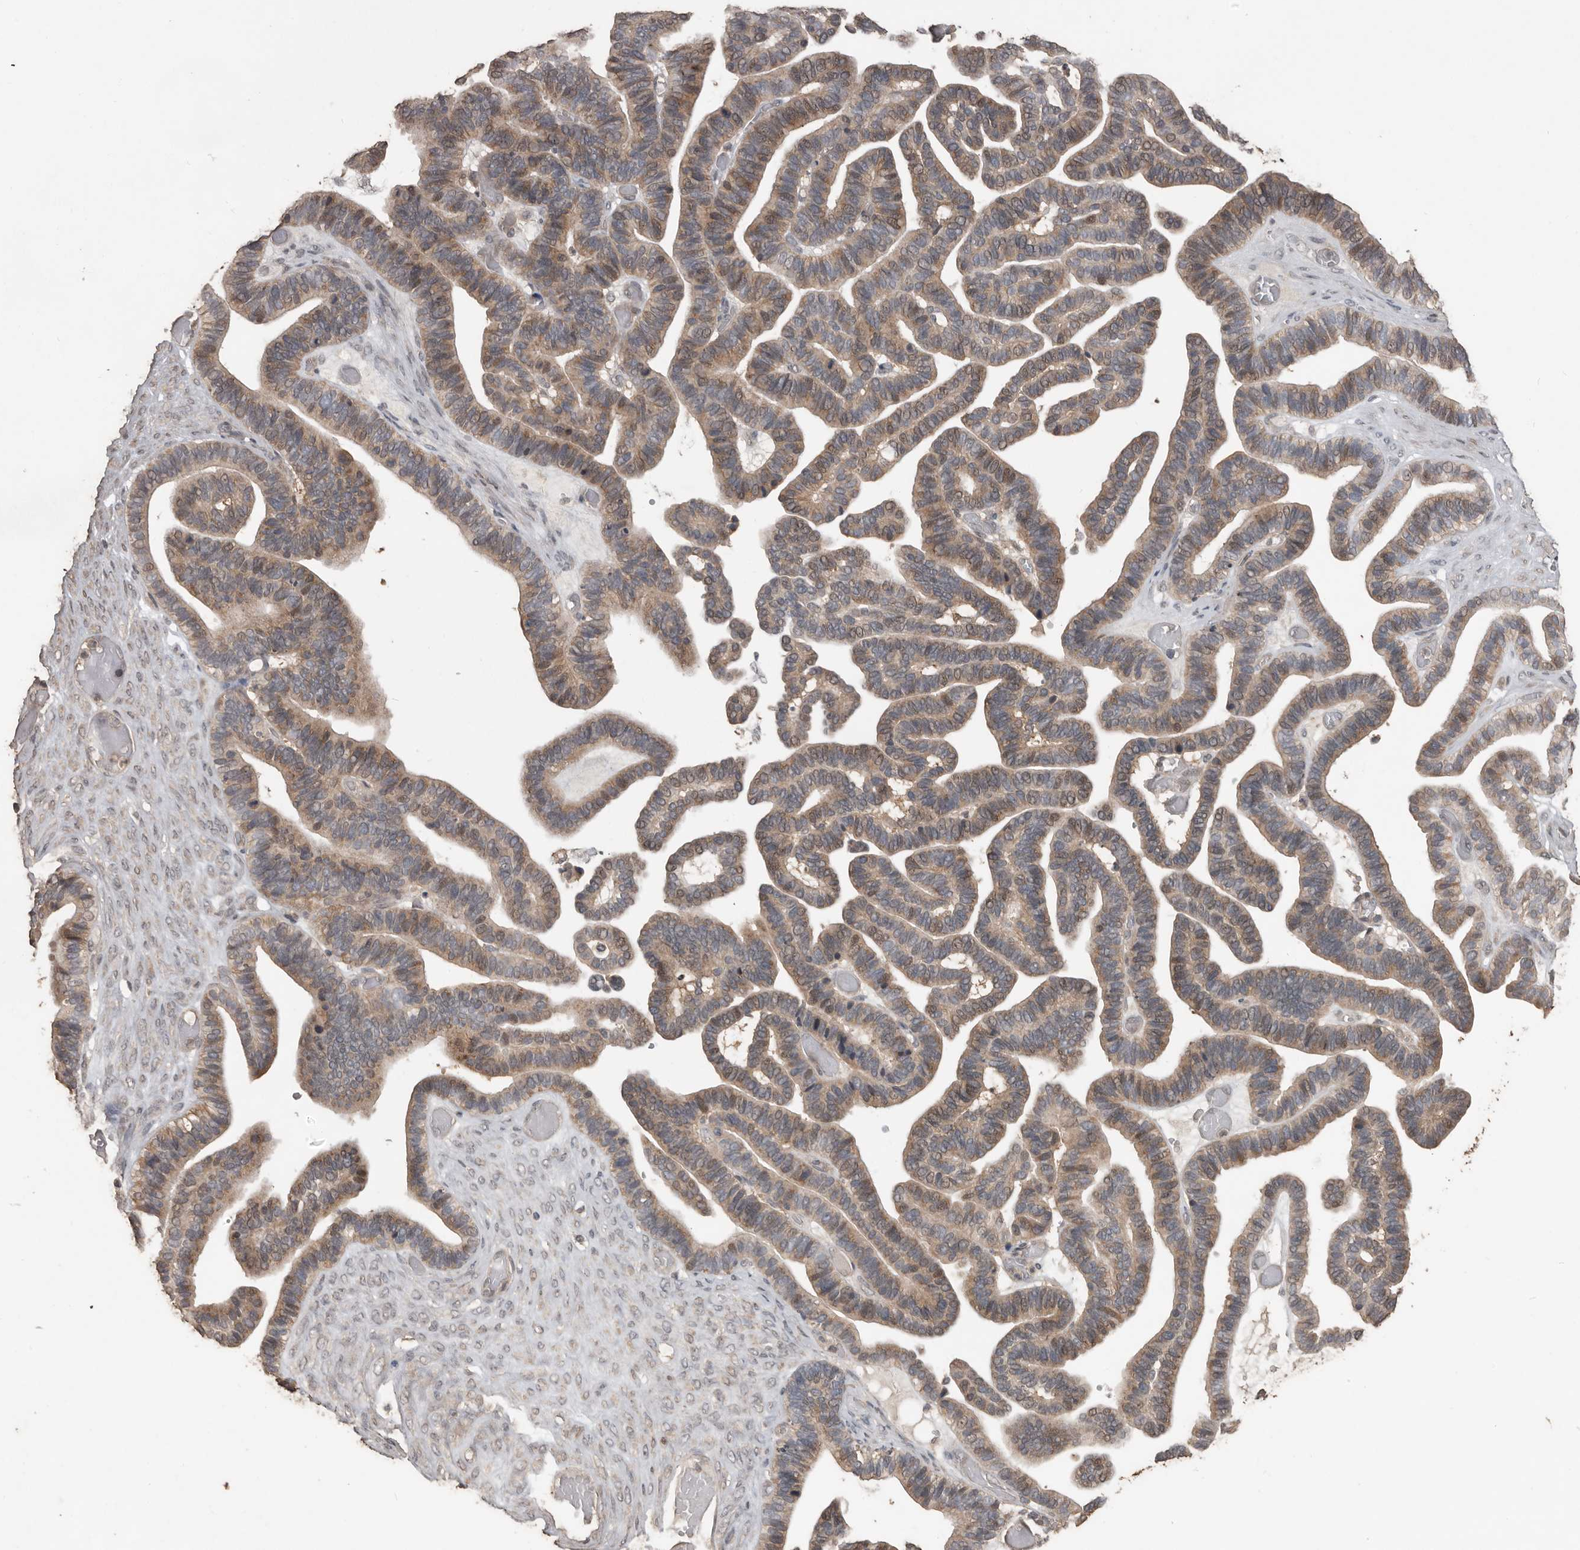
{"staining": {"intensity": "weak", "quantity": ">75%", "location": "cytoplasmic/membranous"}, "tissue": "ovarian cancer", "cell_type": "Tumor cells", "image_type": "cancer", "snomed": [{"axis": "morphology", "description": "Cystadenocarcinoma, serous, NOS"}, {"axis": "topography", "description": "Ovary"}], "caption": "A micrograph showing weak cytoplasmic/membranous staining in about >75% of tumor cells in ovarian cancer (serous cystadenocarcinoma), as visualized by brown immunohistochemical staining.", "gene": "BAMBI", "patient": {"sex": "female", "age": 56}}